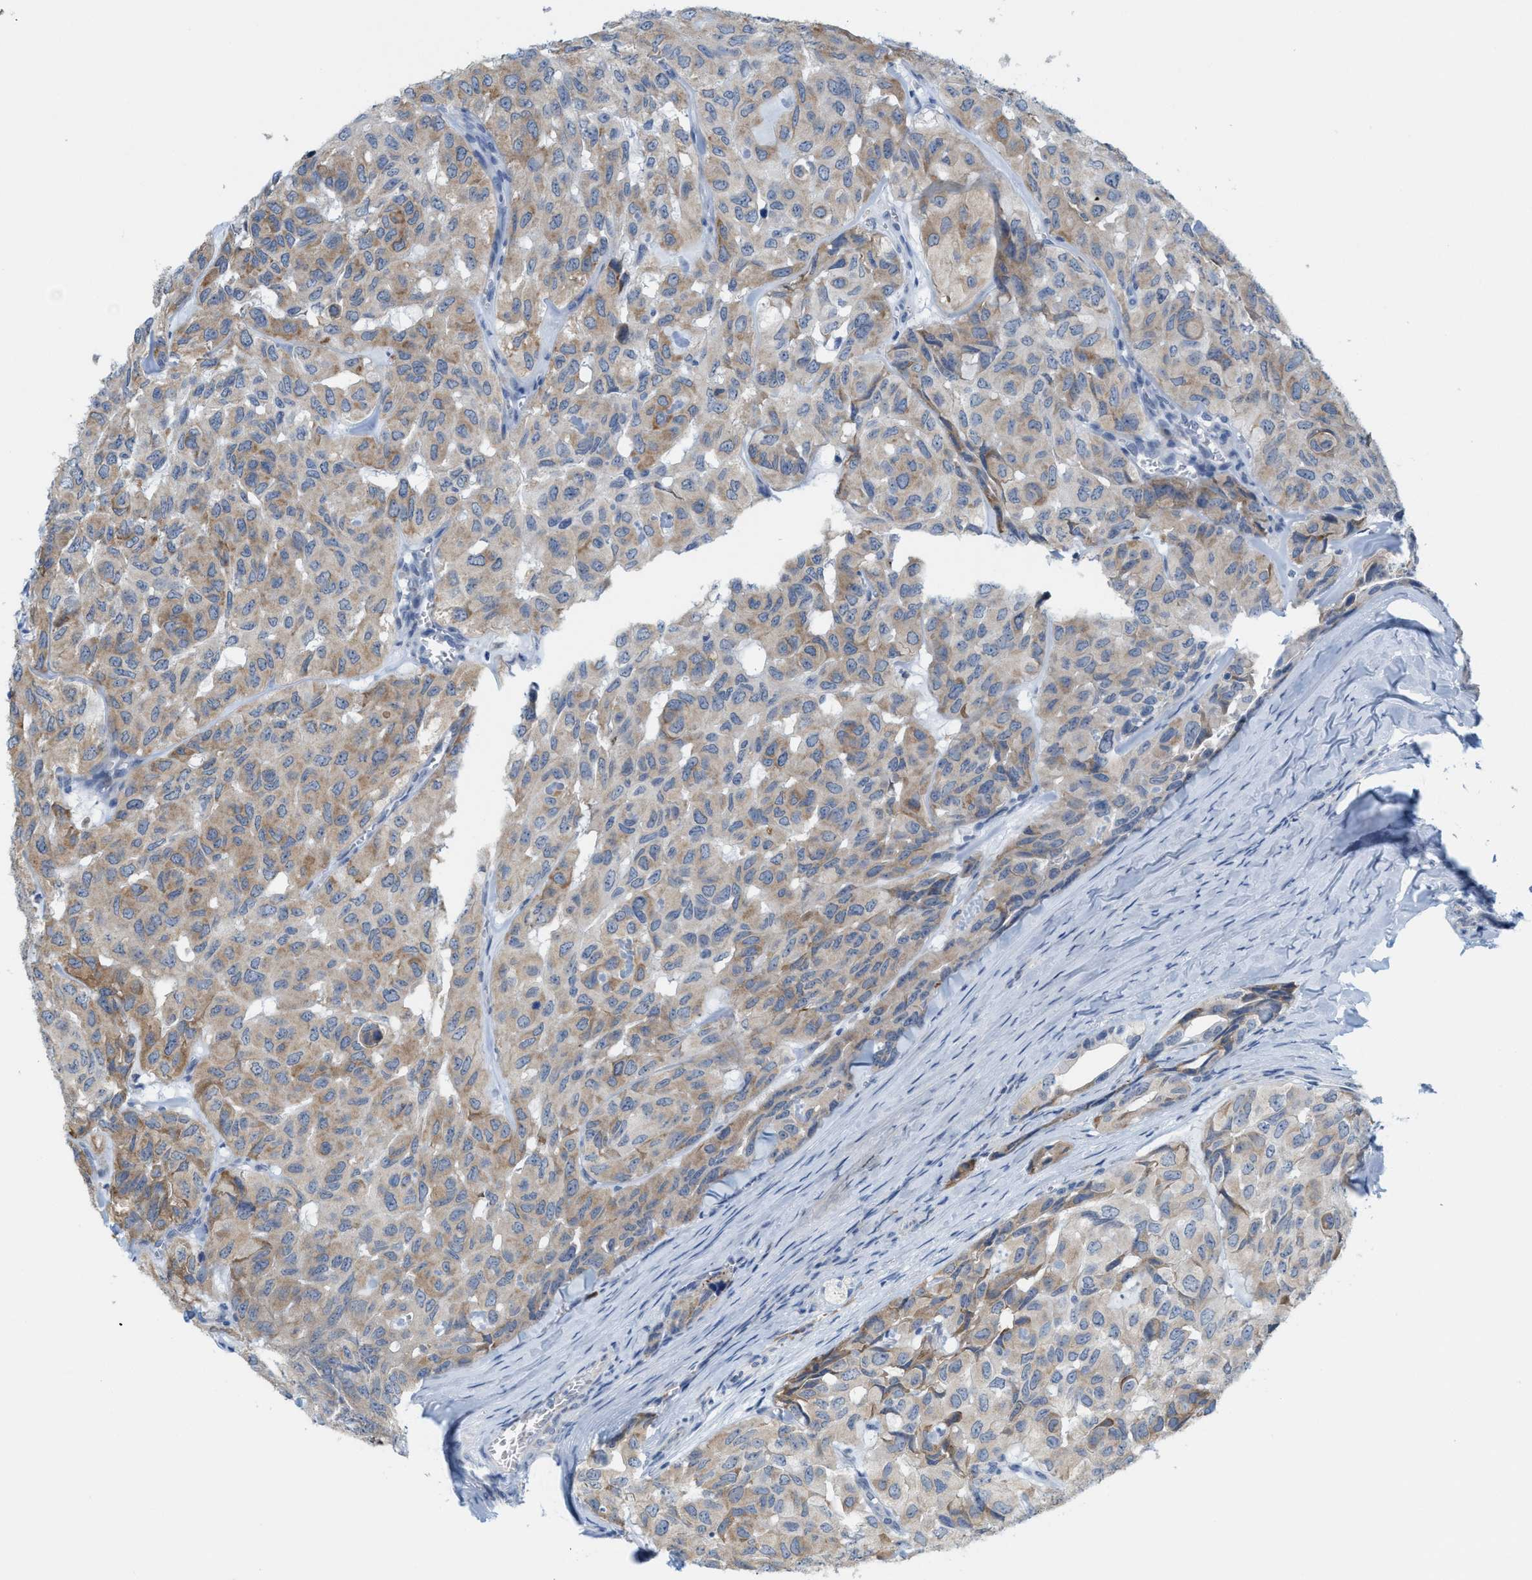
{"staining": {"intensity": "weak", "quantity": "25%-75%", "location": "cytoplasmic/membranous"}, "tissue": "head and neck cancer", "cell_type": "Tumor cells", "image_type": "cancer", "snomed": [{"axis": "morphology", "description": "Adenocarcinoma, NOS"}, {"axis": "topography", "description": "Salivary gland, NOS"}, {"axis": "topography", "description": "Head-Neck"}], "caption": "This is a photomicrograph of immunohistochemistry staining of adenocarcinoma (head and neck), which shows weak positivity in the cytoplasmic/membranous of tumor cells.", "gene": "KIFC3", "patient": {"sex": "female", "age": 76}}